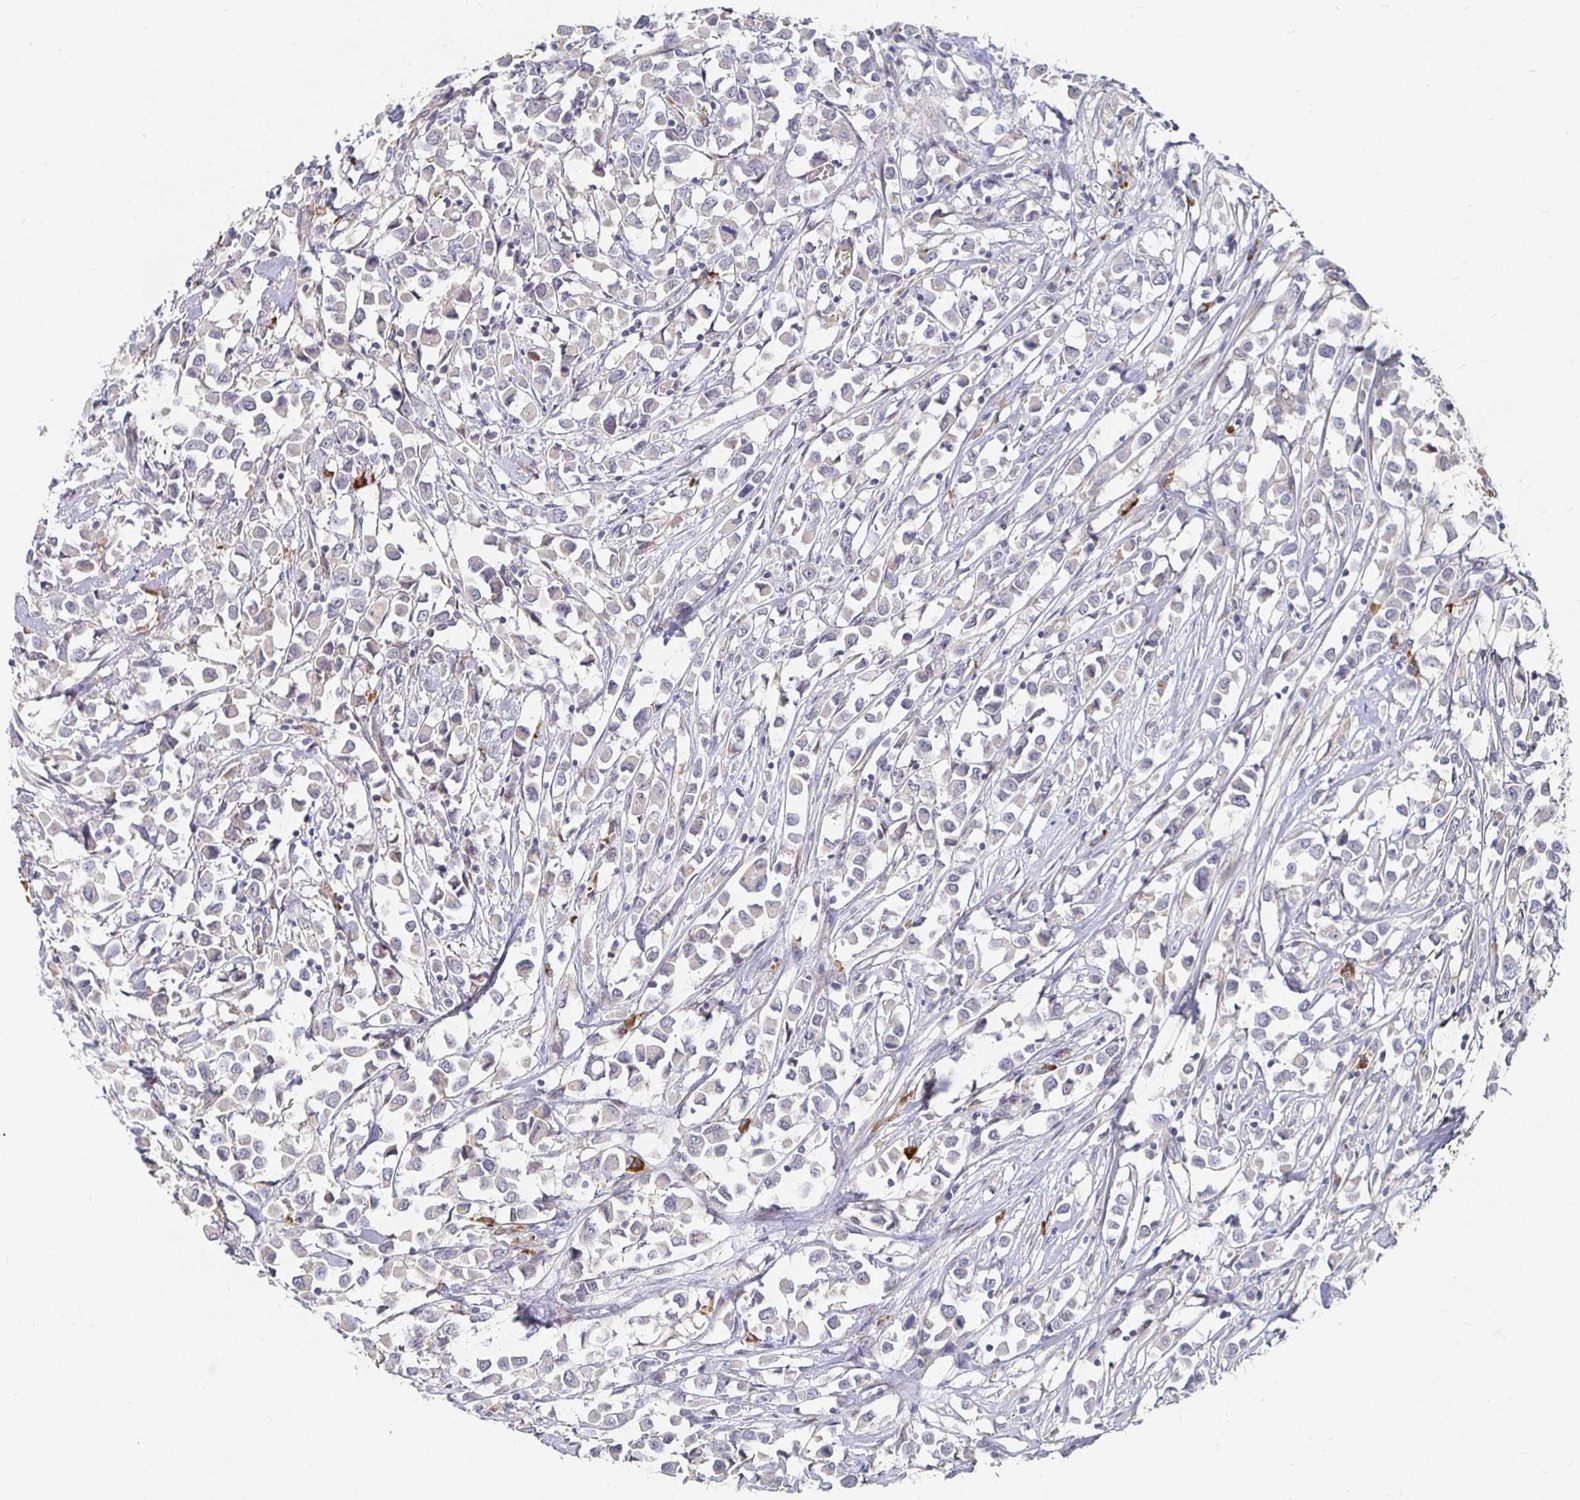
{"staining": {"intensity": "negative", "quantity": "none", "location": "none"}, "tissue": "breast cancer", "cell_type": "Tumor cells", "image_type": "cancer", "snomed": [{"axis": "morphology", "description": "Duct carcinoma"}, {"axis": "topography", "description": "Breast"}], "caption": "Breast cancer (infiltrating ductal carcinoma) stained for a protein using IHC demonstrates no expression tumor cells.", "gene": "MEIS1", "patient": {"sex": "female", "age": 61}}